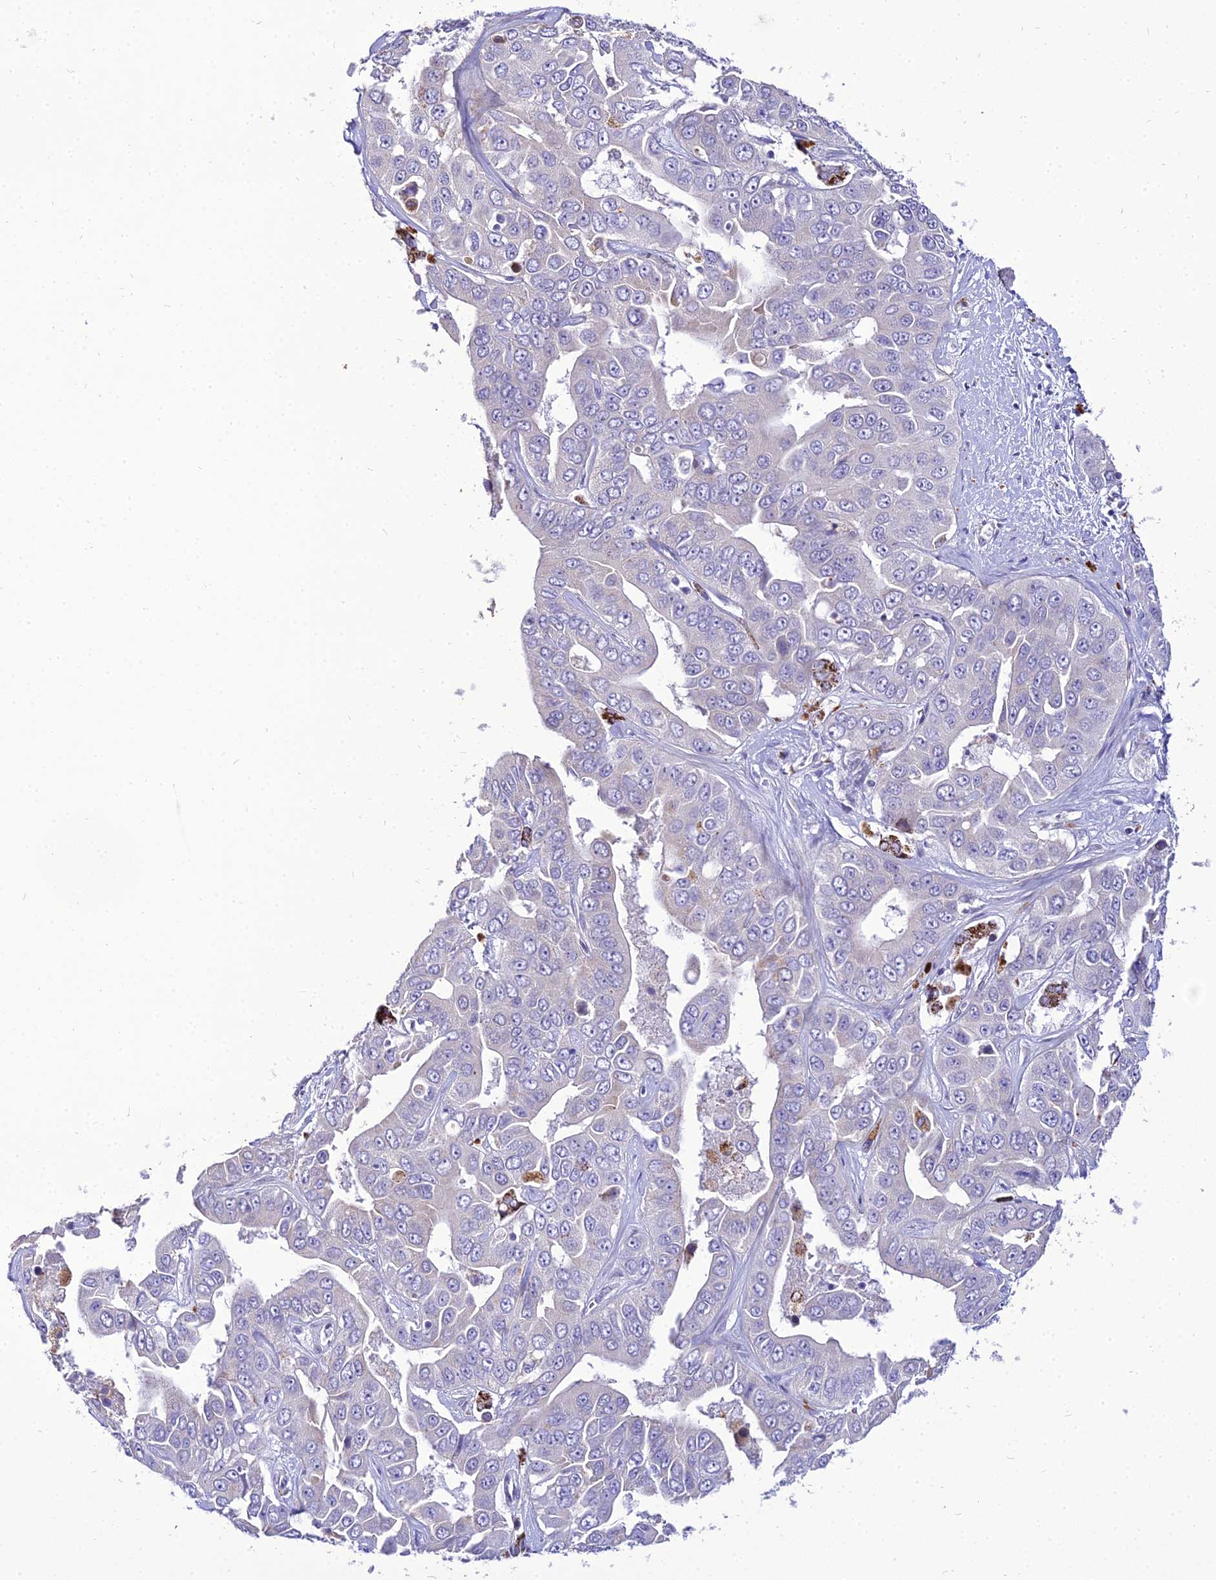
{"staining": {"intensity": "negative", "quantity": "none", "location": "none"}, "tissue": "liver cancer", "cell_type": "Tumor cells", "image_type": "cancer", "snomed": [{"axis": "morphology", "description": "Cholangiocarcinoma"}, {"axis": "topography", "description": "Liver"}], "caption": "This is a micrograph of IHC staining of liver cholangiocarcinoma, which shows no positivity in tumor cells.", "gene": "C6orf163", "patient": {"sex": "female", "age": 52}}